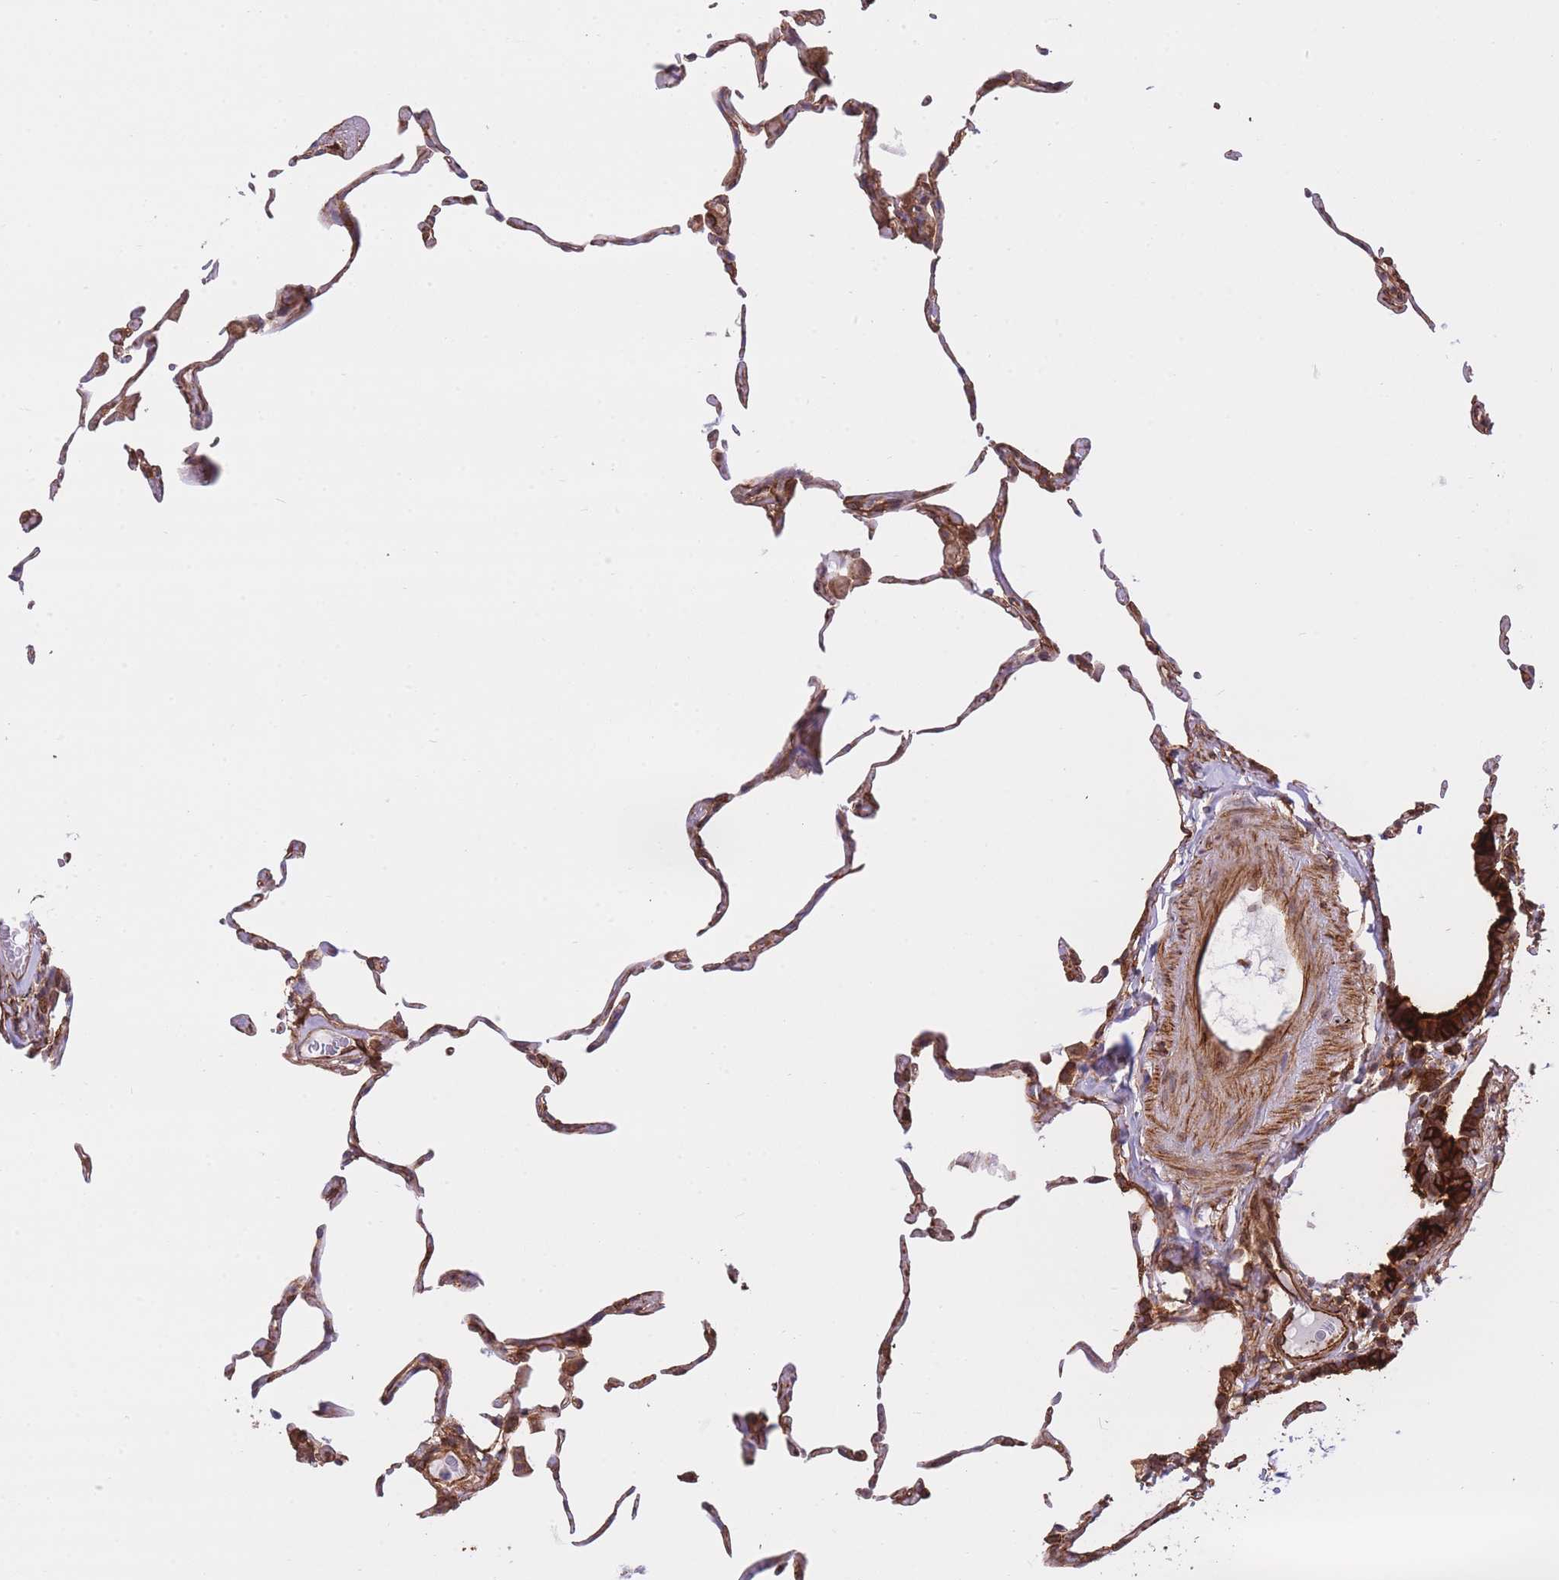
{"staining": {"intensity": "strong", "quantity": "<25%", "location": "cytoplasmic/membranous"}, "tissue": "lung", "cell_type": "Alveolar cells", "image_type": "normal", "snomed": [{"axis": "morphology", "description": "Normal tissue, NOS"}, {"axis": "topography", "description": "Lung"}], "caption": "This photomicrograph displays unremarkable lung stained with IHC to label a protein in brown. The cytoplasmic/membranous of alveolar cells show strong positivity for the protein. Nuclei are counter-stained blue.", "gene": "EXOSC8", "patient": {"sex": "female", "age": 57}}